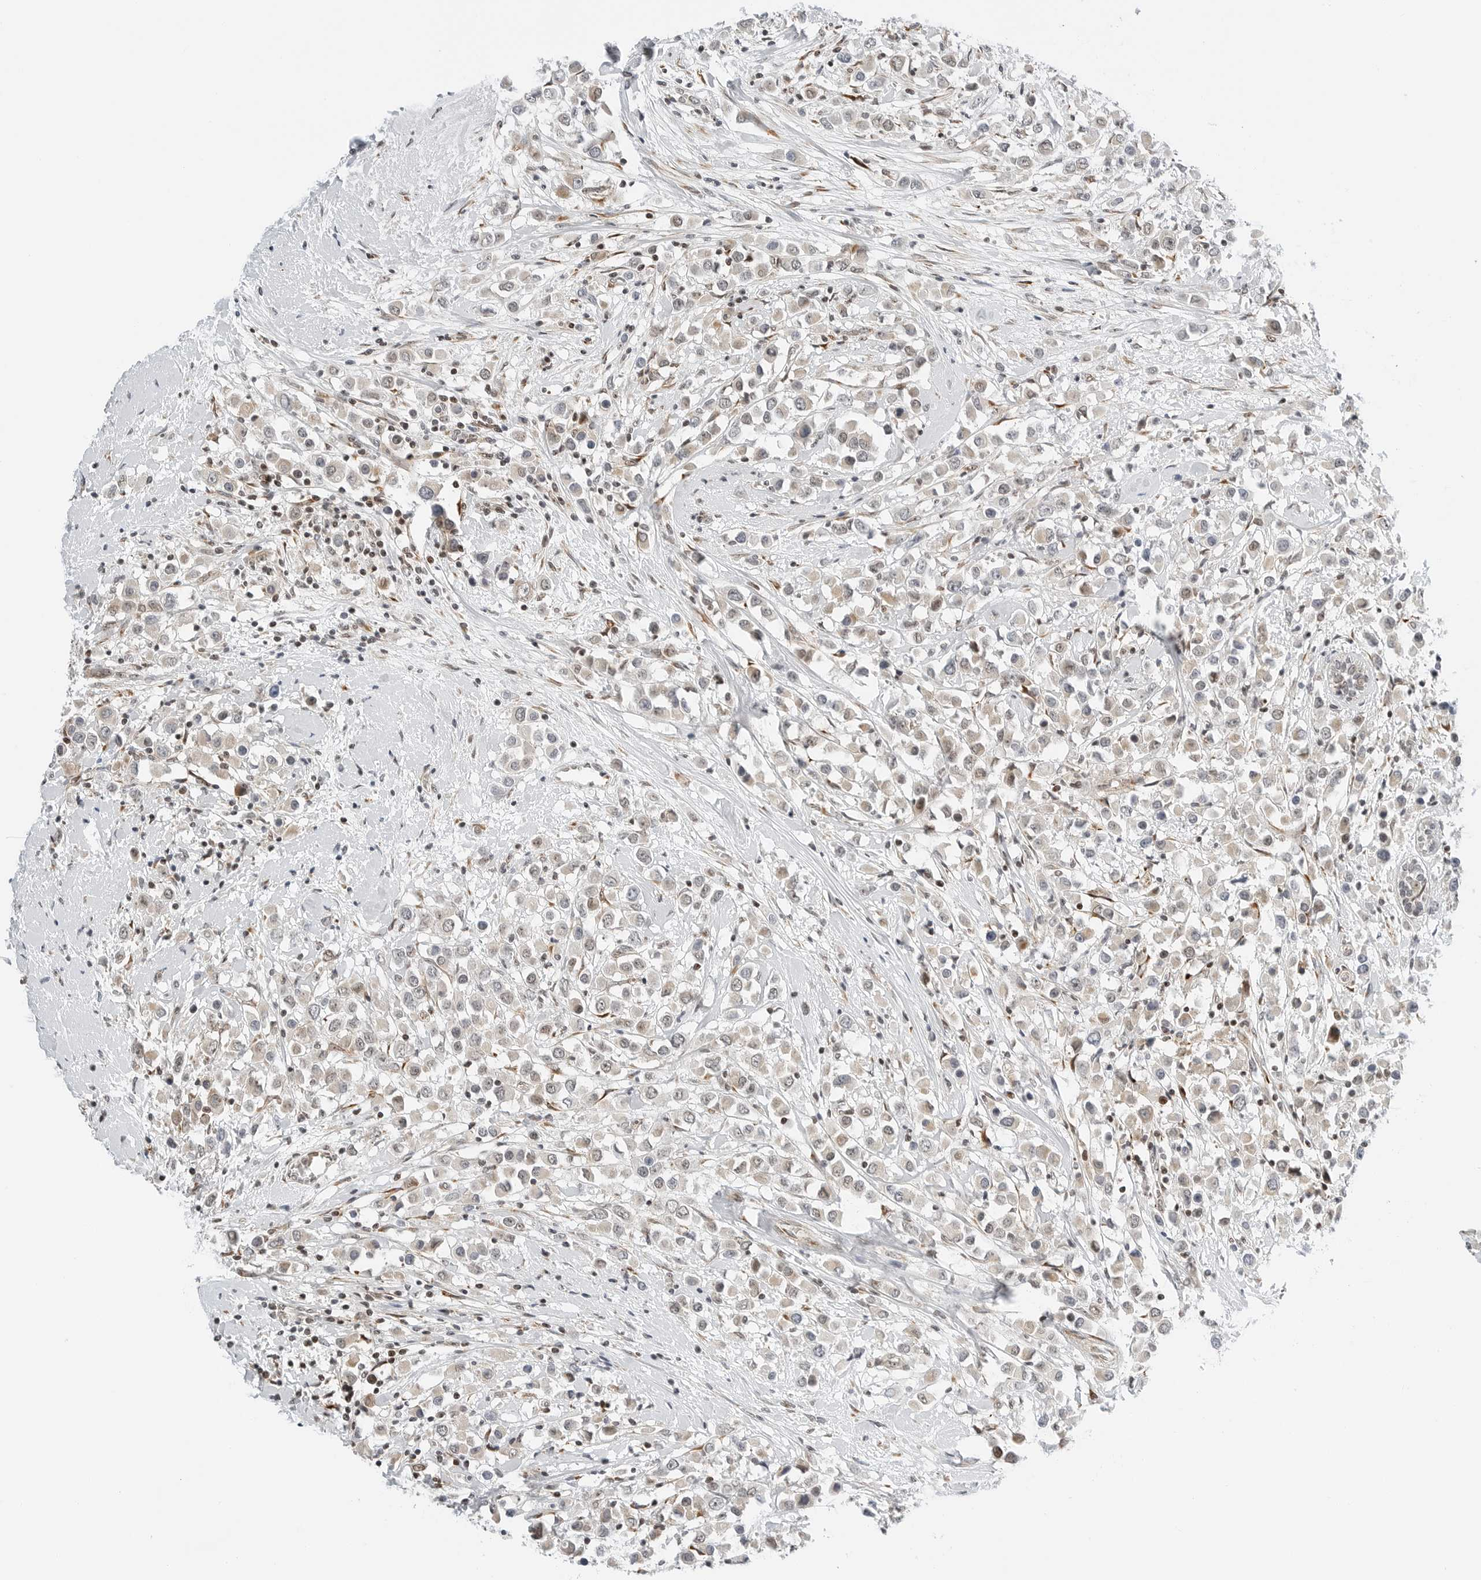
{"staining": {"intensity": "weak", "quantity": ">75%", "location": "cytoplasmic/membranous"}, "tissue": "breast cancer", "cell_type": "Tumor cells", "image_type": "cancer", "snomed": [{"axis": "morphology", "description": "Duct carcinoma"}, {"axis": "topography", "description": "Breast"}], "caption": "Tumor cells demonstrate weak cytoplasmic/membranous positivity in about >75% of cells in intraductal carcinoma (breast).", "gene": "RIMKLA", "patient": {"sex": "female", "age": 61}}